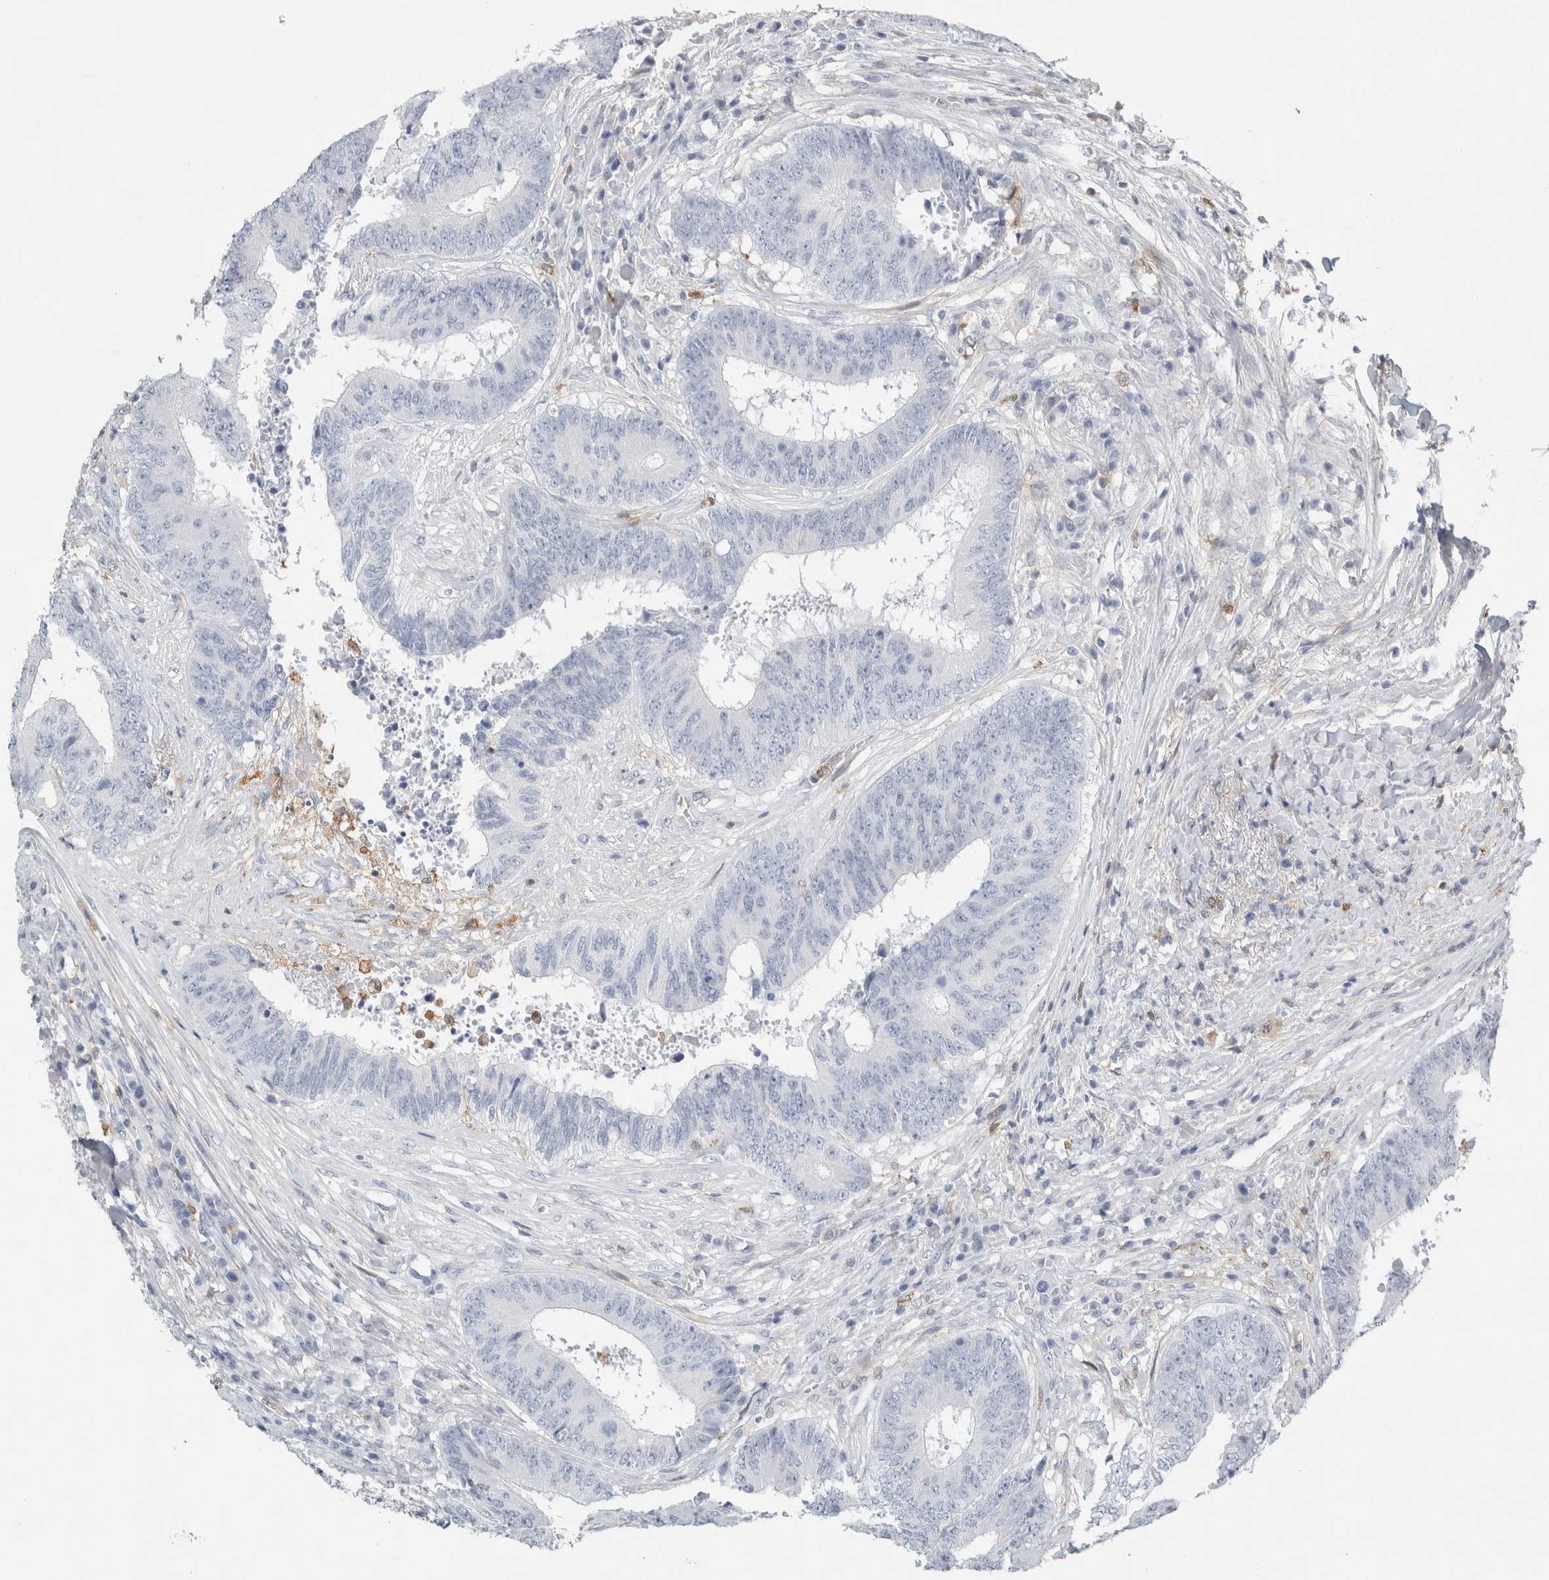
{"staining": {"intensity": "negative", "quantity": "none", "location": "none"}, "tissue": "colorectal cancer", "cell_type": "Tumor cells", "image_type": "cancer", "snomed": [{"axis": "morphology", "description": "Adenocarcinoma, NOS"}, {"axis": "topography", "description": "Rectum"}], "caption": "A photomicrograph of human adenocarcinoma (colorectal) is negative for staining in tumor cells.", "gene": "P2RY2", "patient": {"sex": "male", "age": 72}}